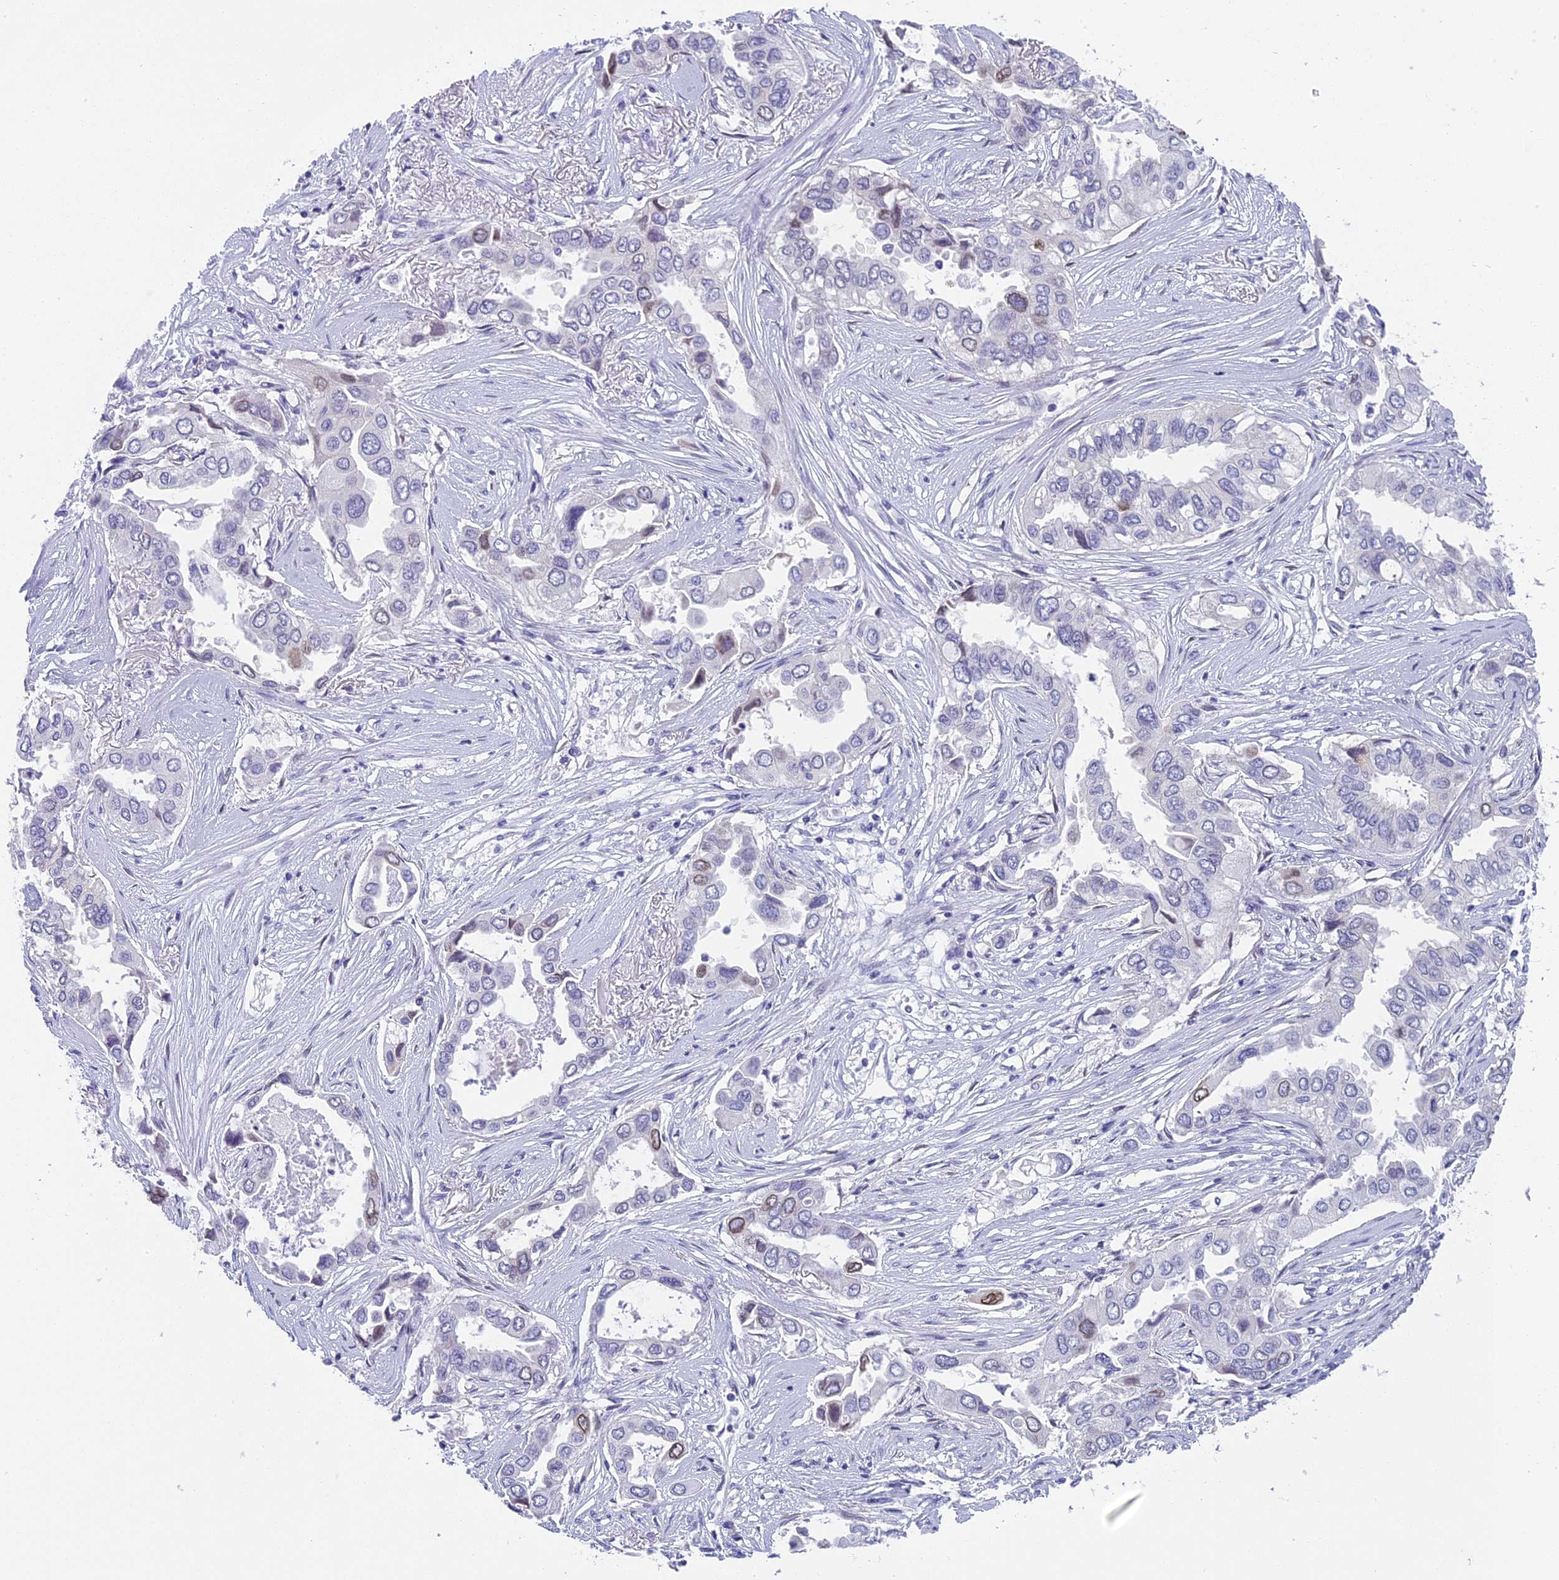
{"staining": {"intensity": "negative", "quantity": "none", "location": "none"}, "tissue": "lung cancer", "cell_type": "Tumor cells", "image_type": "cancer", "snomed": [{"axis": "morphology", "description": "Adenocarcinoma, NOS"}, {"axis": "topography", "description": "Lung"}], "caption": "The immunohistochemistry (IHC) image has no significant staining in tumor cells of lung cancer tissue.", "gene": "ARHGEF37", "patient": {"sex": "female", "age": 76}}